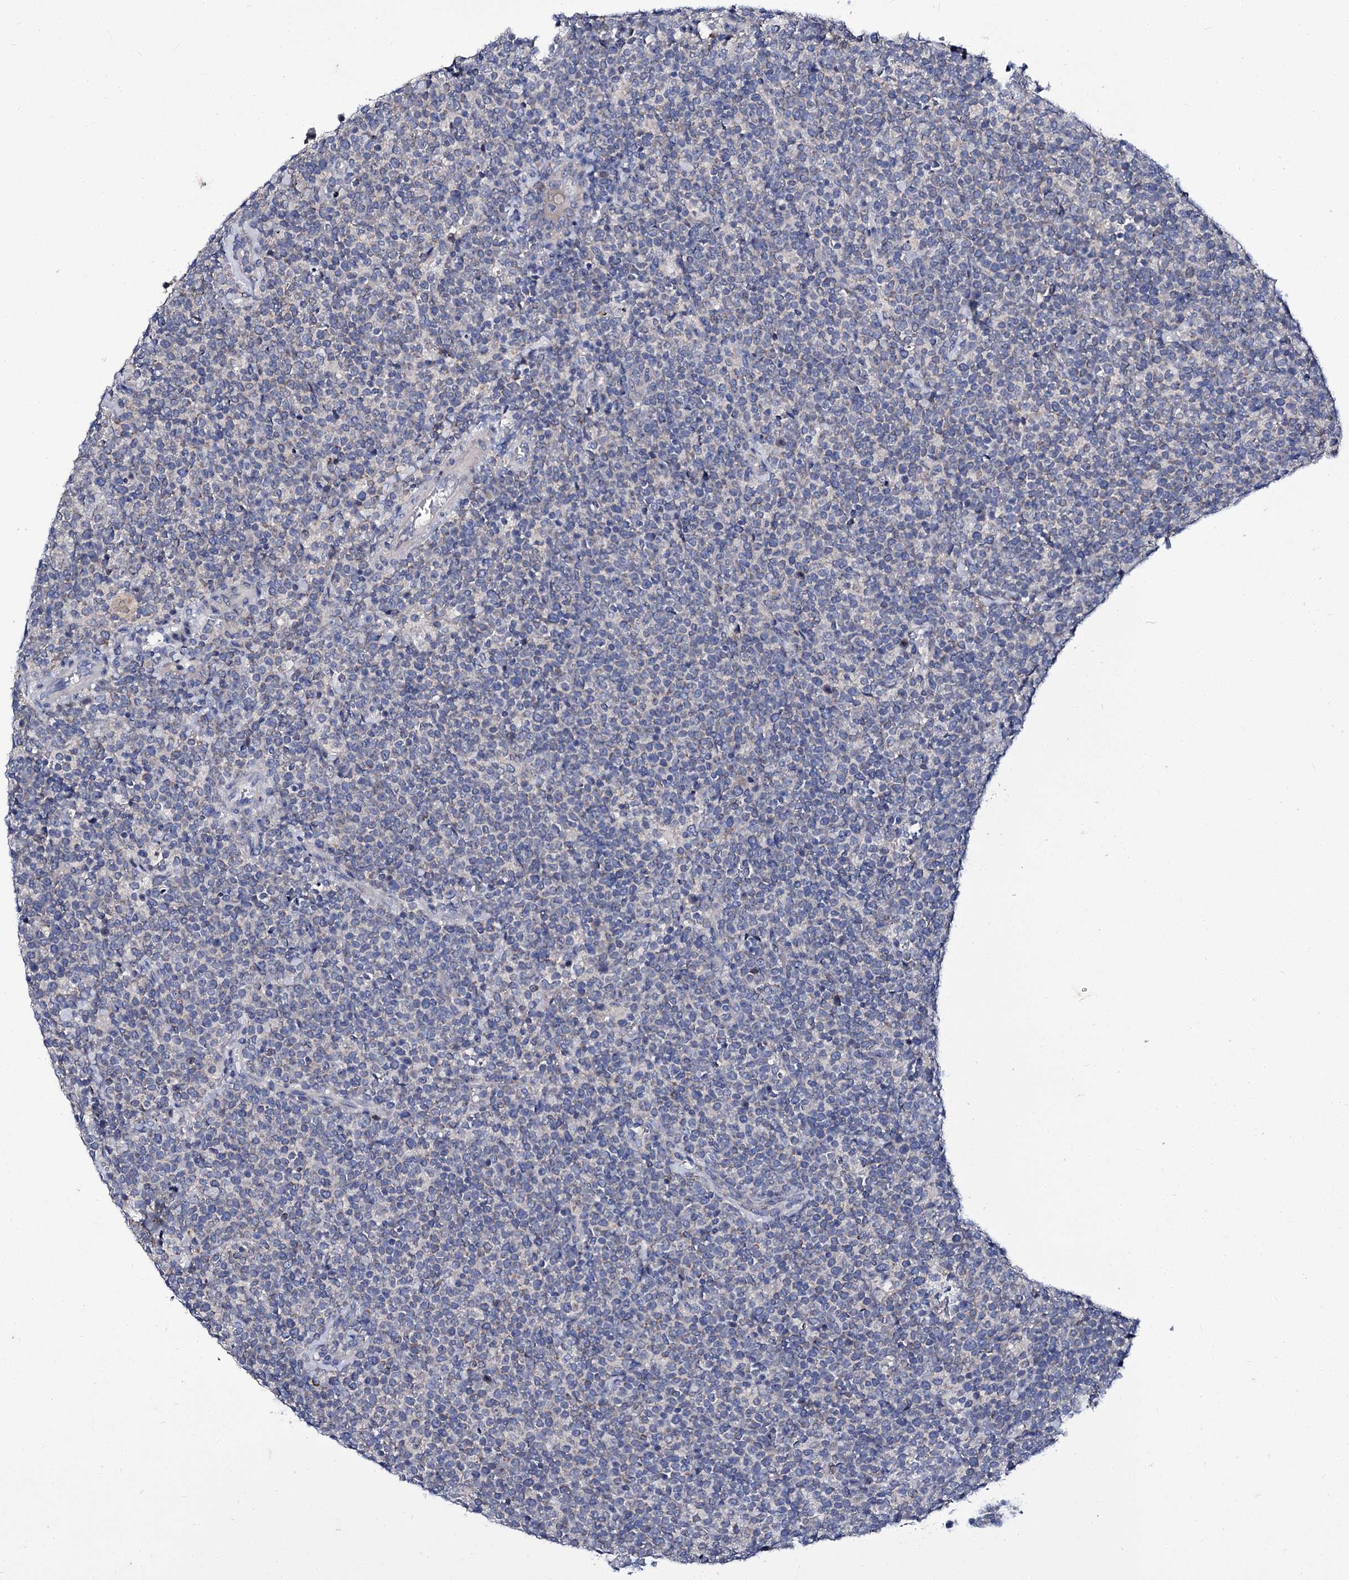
{"staining": {"intensity": "negative", "quantity": "none", "location": "none"}, "tissue": "lymphoma", "cell_type": "Tumor cells", "image_type": "cancer", "snomed": [{"axis": "morphology", "description": "Malignant lymphoma, non-Hodgkin's type, High grade"}, {"axis": "topography", "description": "Lymph node"}], "caption": "There is no significant positivity in tumor cells of malignant lymphoma, non-Hodgkin's type (high-grade).", "gene": "PANX2", "patient": {"sex": "male", "age": 61}}